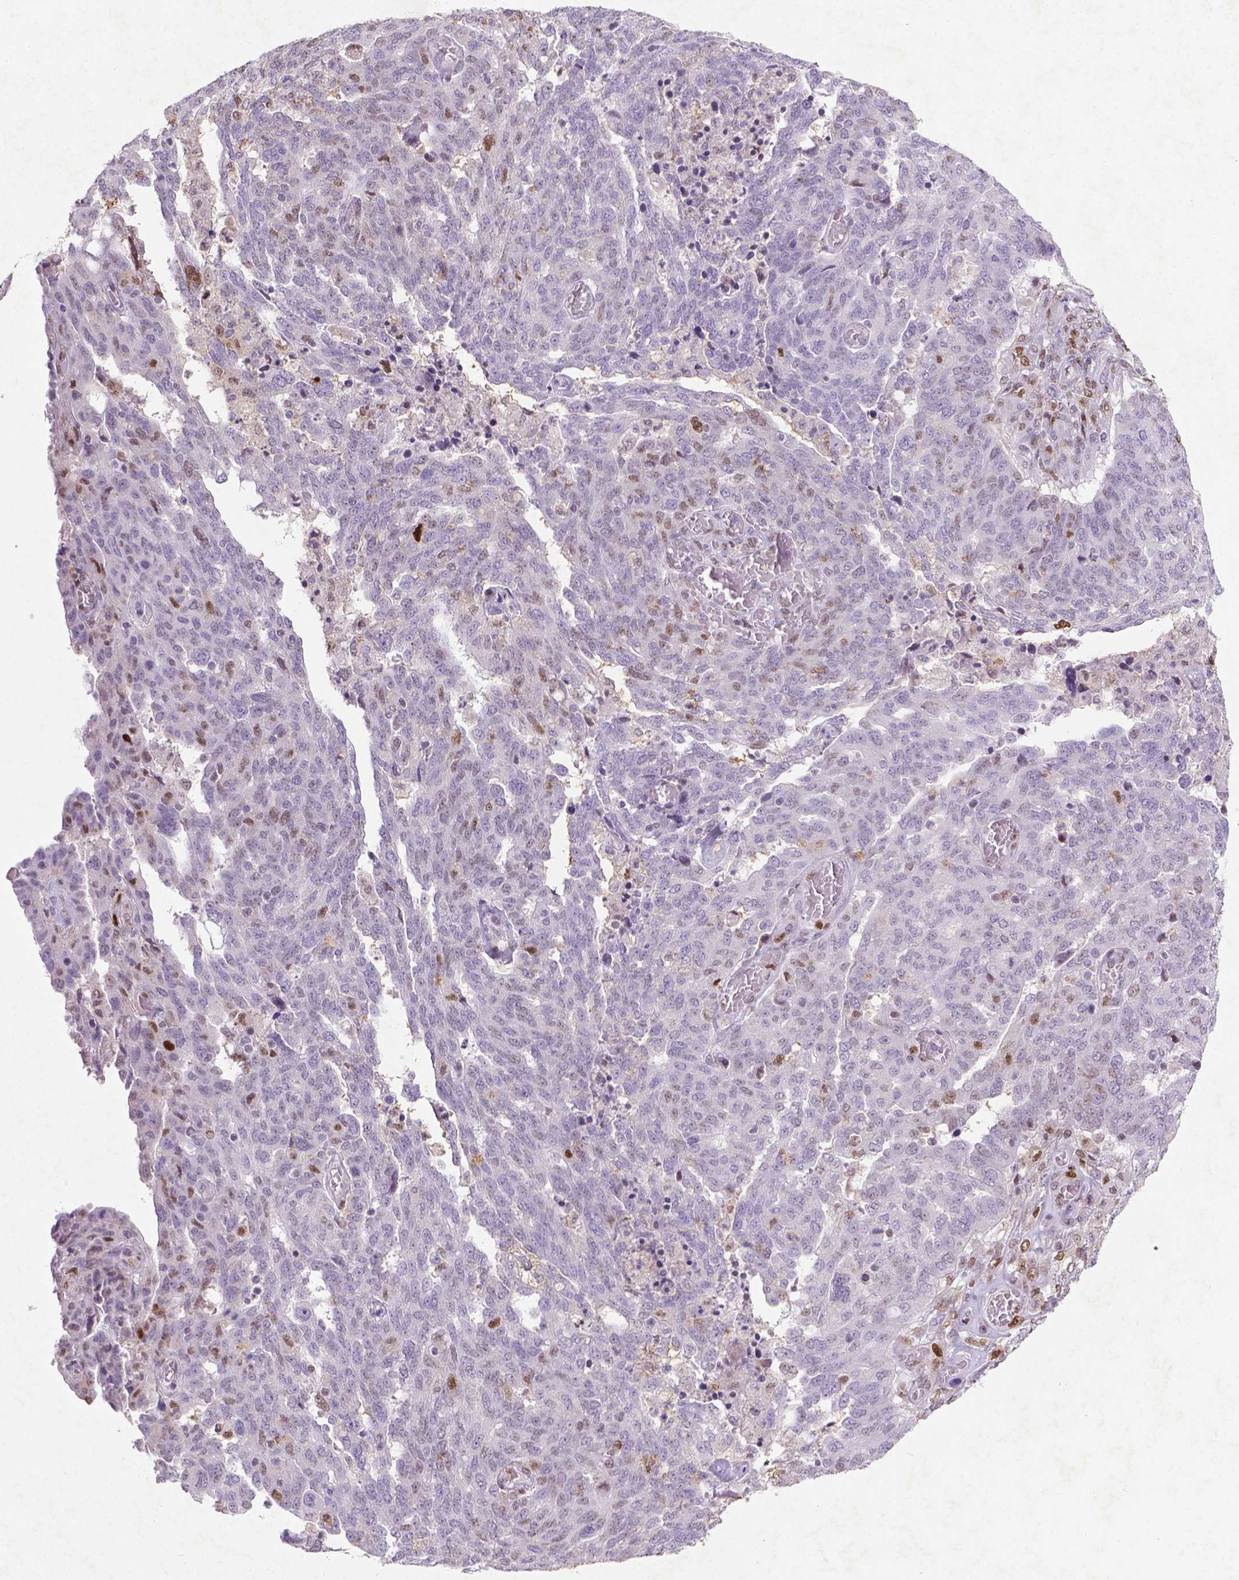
{"staining": {"intensity": "moderate", "quantity": "25%-75%", "location": "nuclear"}, "tissue": "ovarian cancer", "cell_type": "Tumor cells", "image_type": "cancer", "snomed": [{"axis": "morphology", "description": "Cystadenocarcinoma, serous, NOS"}, {"axis": "topography", "description": "Ovary"}], "caption": "IHC of serous cystadenocarcinoma (ovarian) displays medium levels of moderate nuclear expression in about 25%-75% of tumor cells.", "gene": "CDKN1A", "patient": {"sex": "female", "age": 67}}